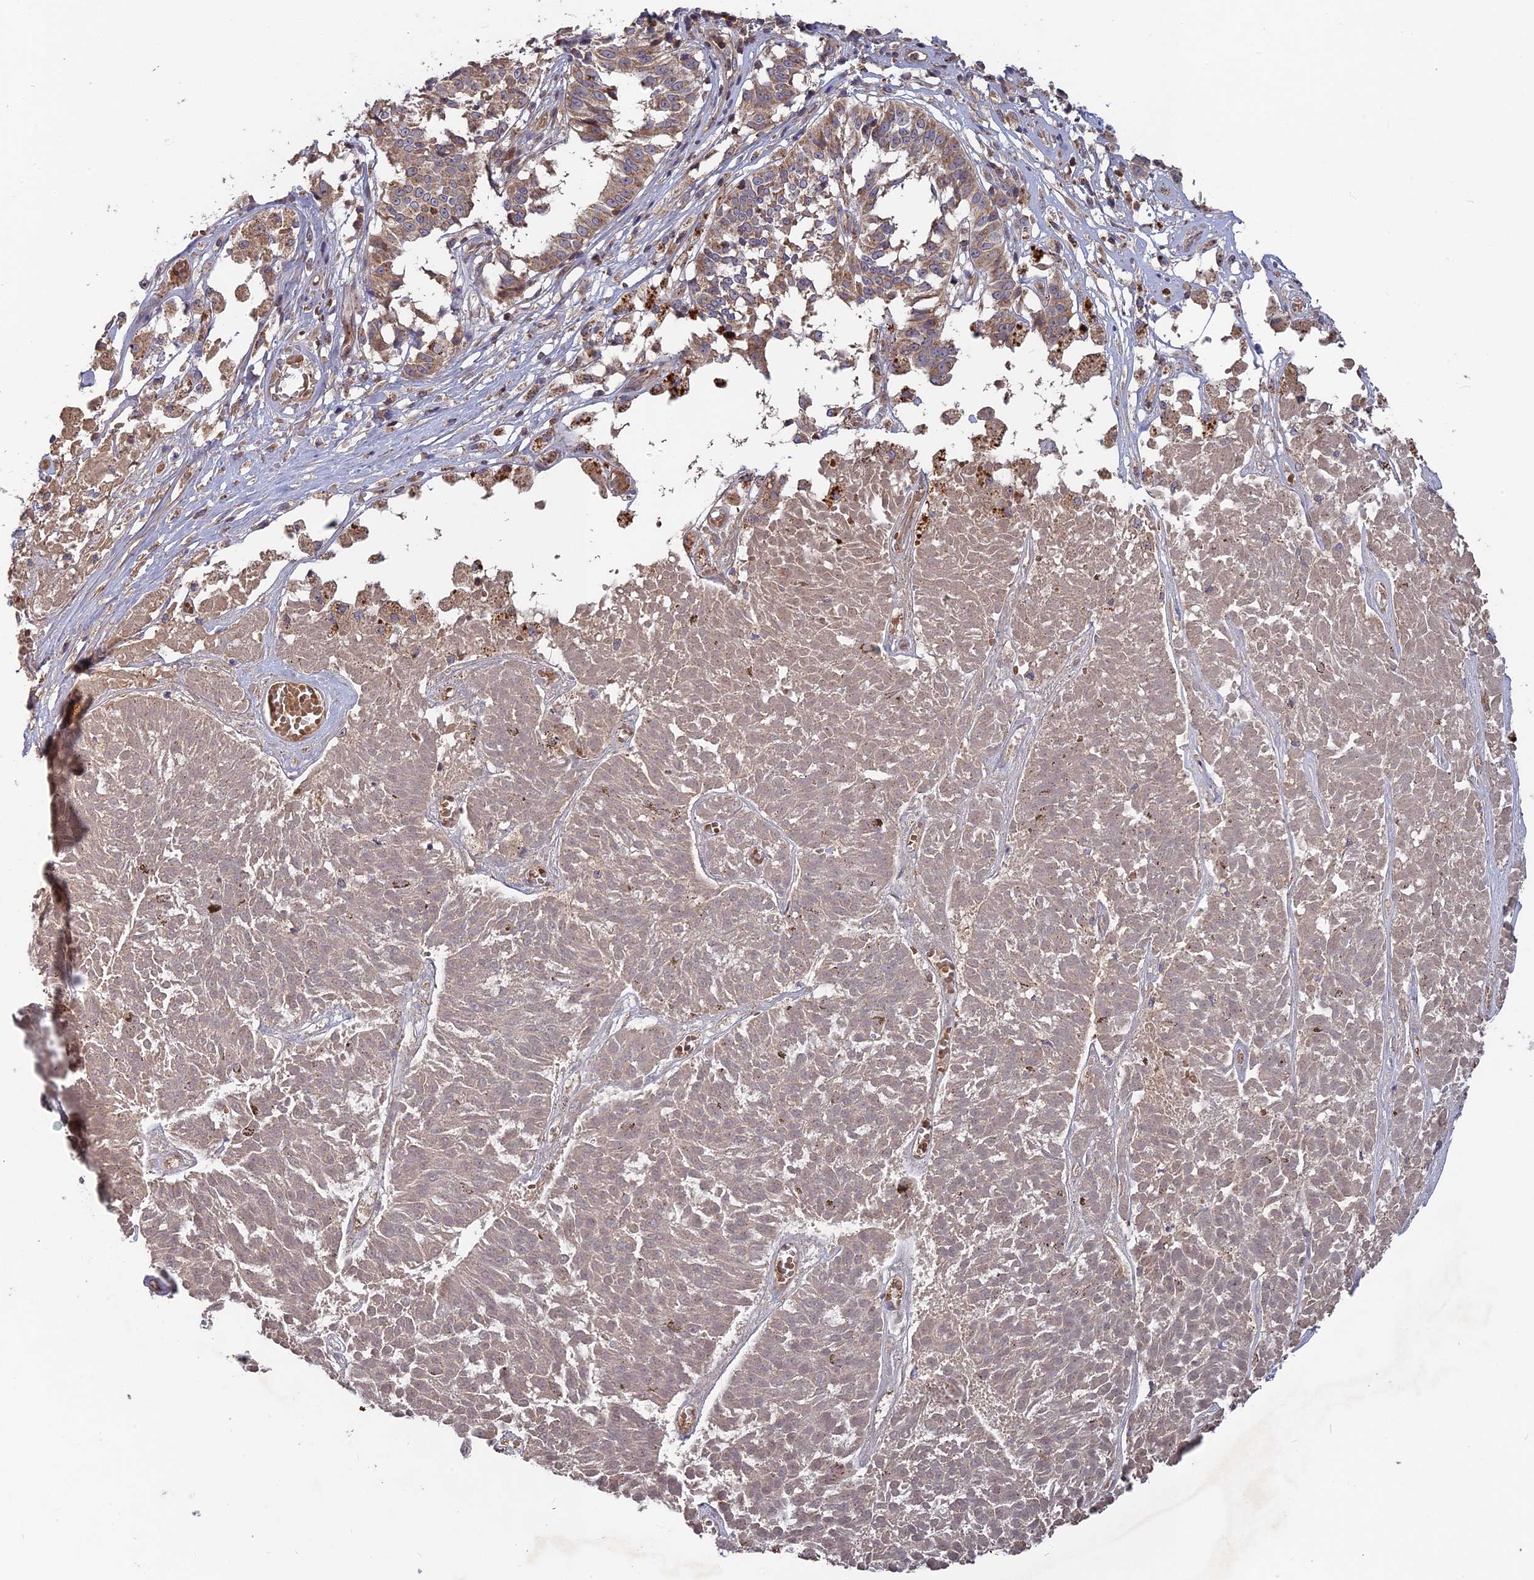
{"staining": {"intensity": "moderate", "quantity": ">75%", "location": "cytoplasmic/membranous"}, "tissue": "melanoma", "cell_type": "Tumor cells", "image_type": "cancer", "snomed": [{"axis": "morphology", "description": "Malignant melanoma, NOS"}, {"axis": "topography", "description": "Skin"}], "caption": "Human malignant melanoma stained with a brown dye demonstrates moderate cytoplasmic/membranous positive positivity in about >75% of tumor cells.", "gene": "RPIA", "patient": {"sex": "female", "age": 72}}